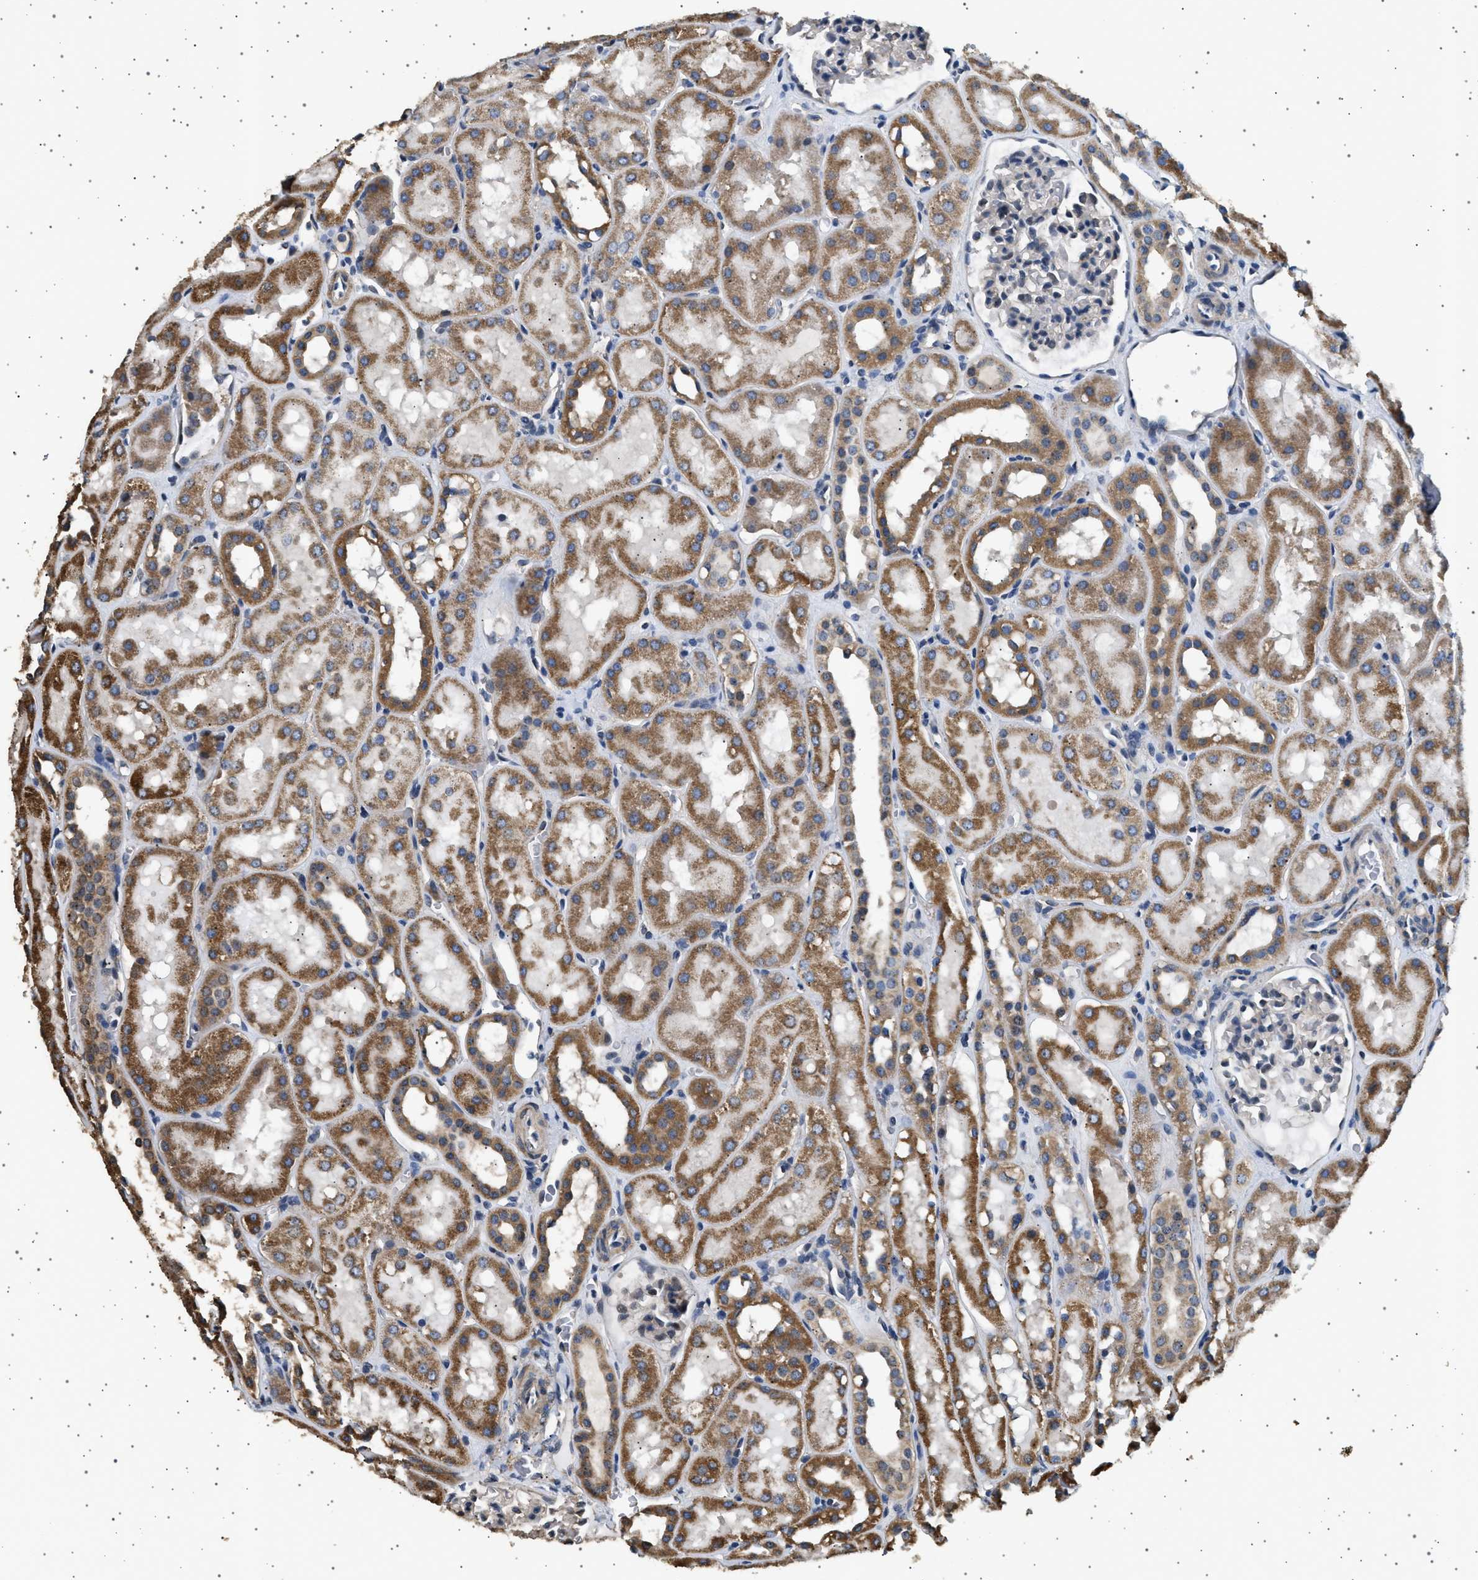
{"staining": {"intensity": "weak", "quantity": "<25%", "location": "cytoplasmic/membranous"}, "tissue": "kidney", "cell_type": "Cells in glomeruli", "image_type": "normal", "snomed": [{"axis": "morphology", "description": "Normal tissue, NOS"}, {"axis": "topography", "description": "Kidney"}, {"axis": "topography", "description": "Urinary bladder"}], "caption": "This is an immunohistochemistry (IHC) histopathology image of normal human kidney. There is no expression in cells in glomeruli.", "gene": "KCNA4", "patient": {"sex": "male", "age": 16}}